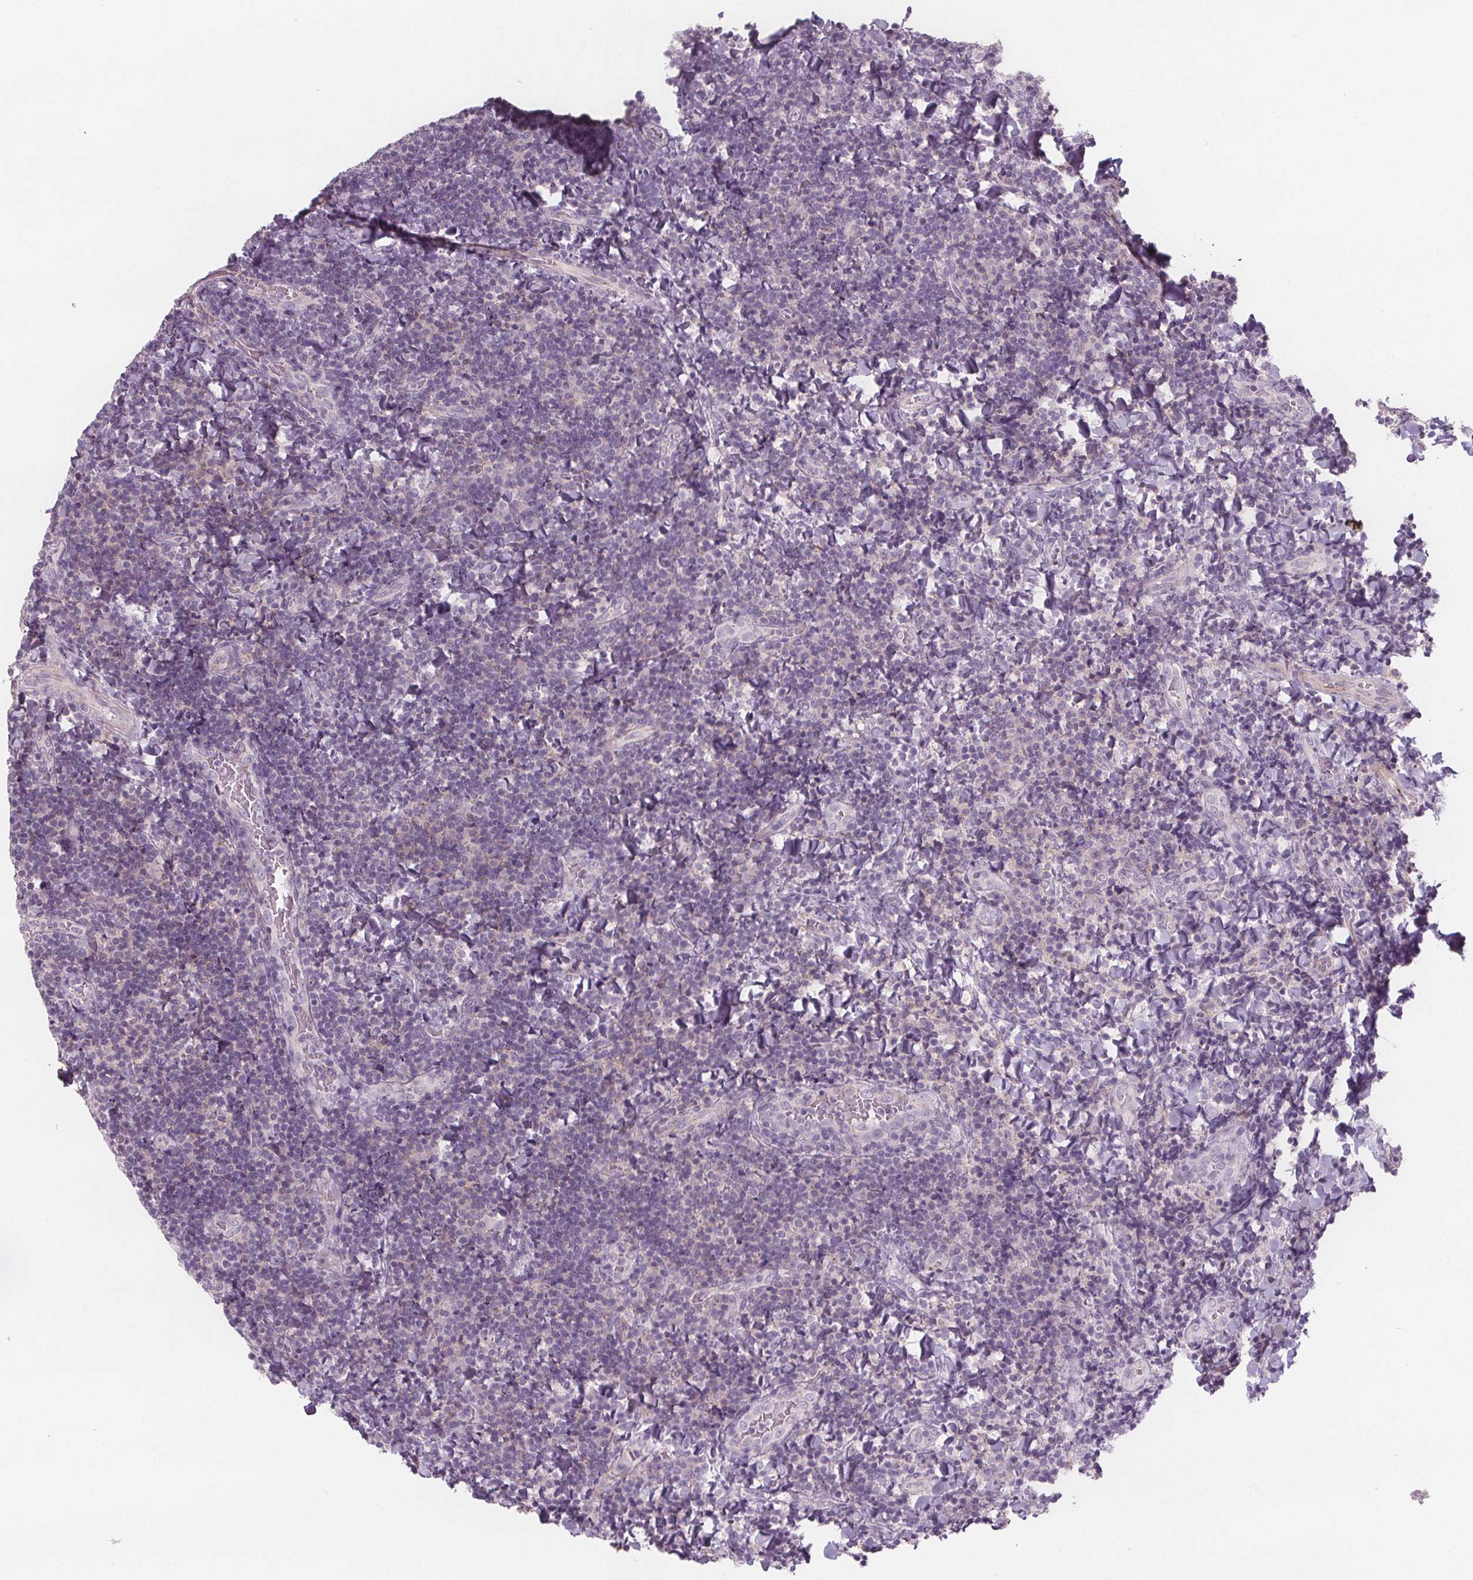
{"staining": {"intensity": "negative", "quantity": "none", "location": "none"}, "tissue": "tonsil", "cell_type": "Germinal center cells", "image_type": "normal", "snomed": [{"axis": "morphology", "description": "Normal tissue, NOS"}, {"axis": "topography", "description": "Tonsil"}], "caption": "The micrograph demonstrates no significant positivity in germinal center cells of tonsil. Nuclei are stained in blue.", "gene": "ATP1A1", "patient": {"sex": "male", "age": 17}}